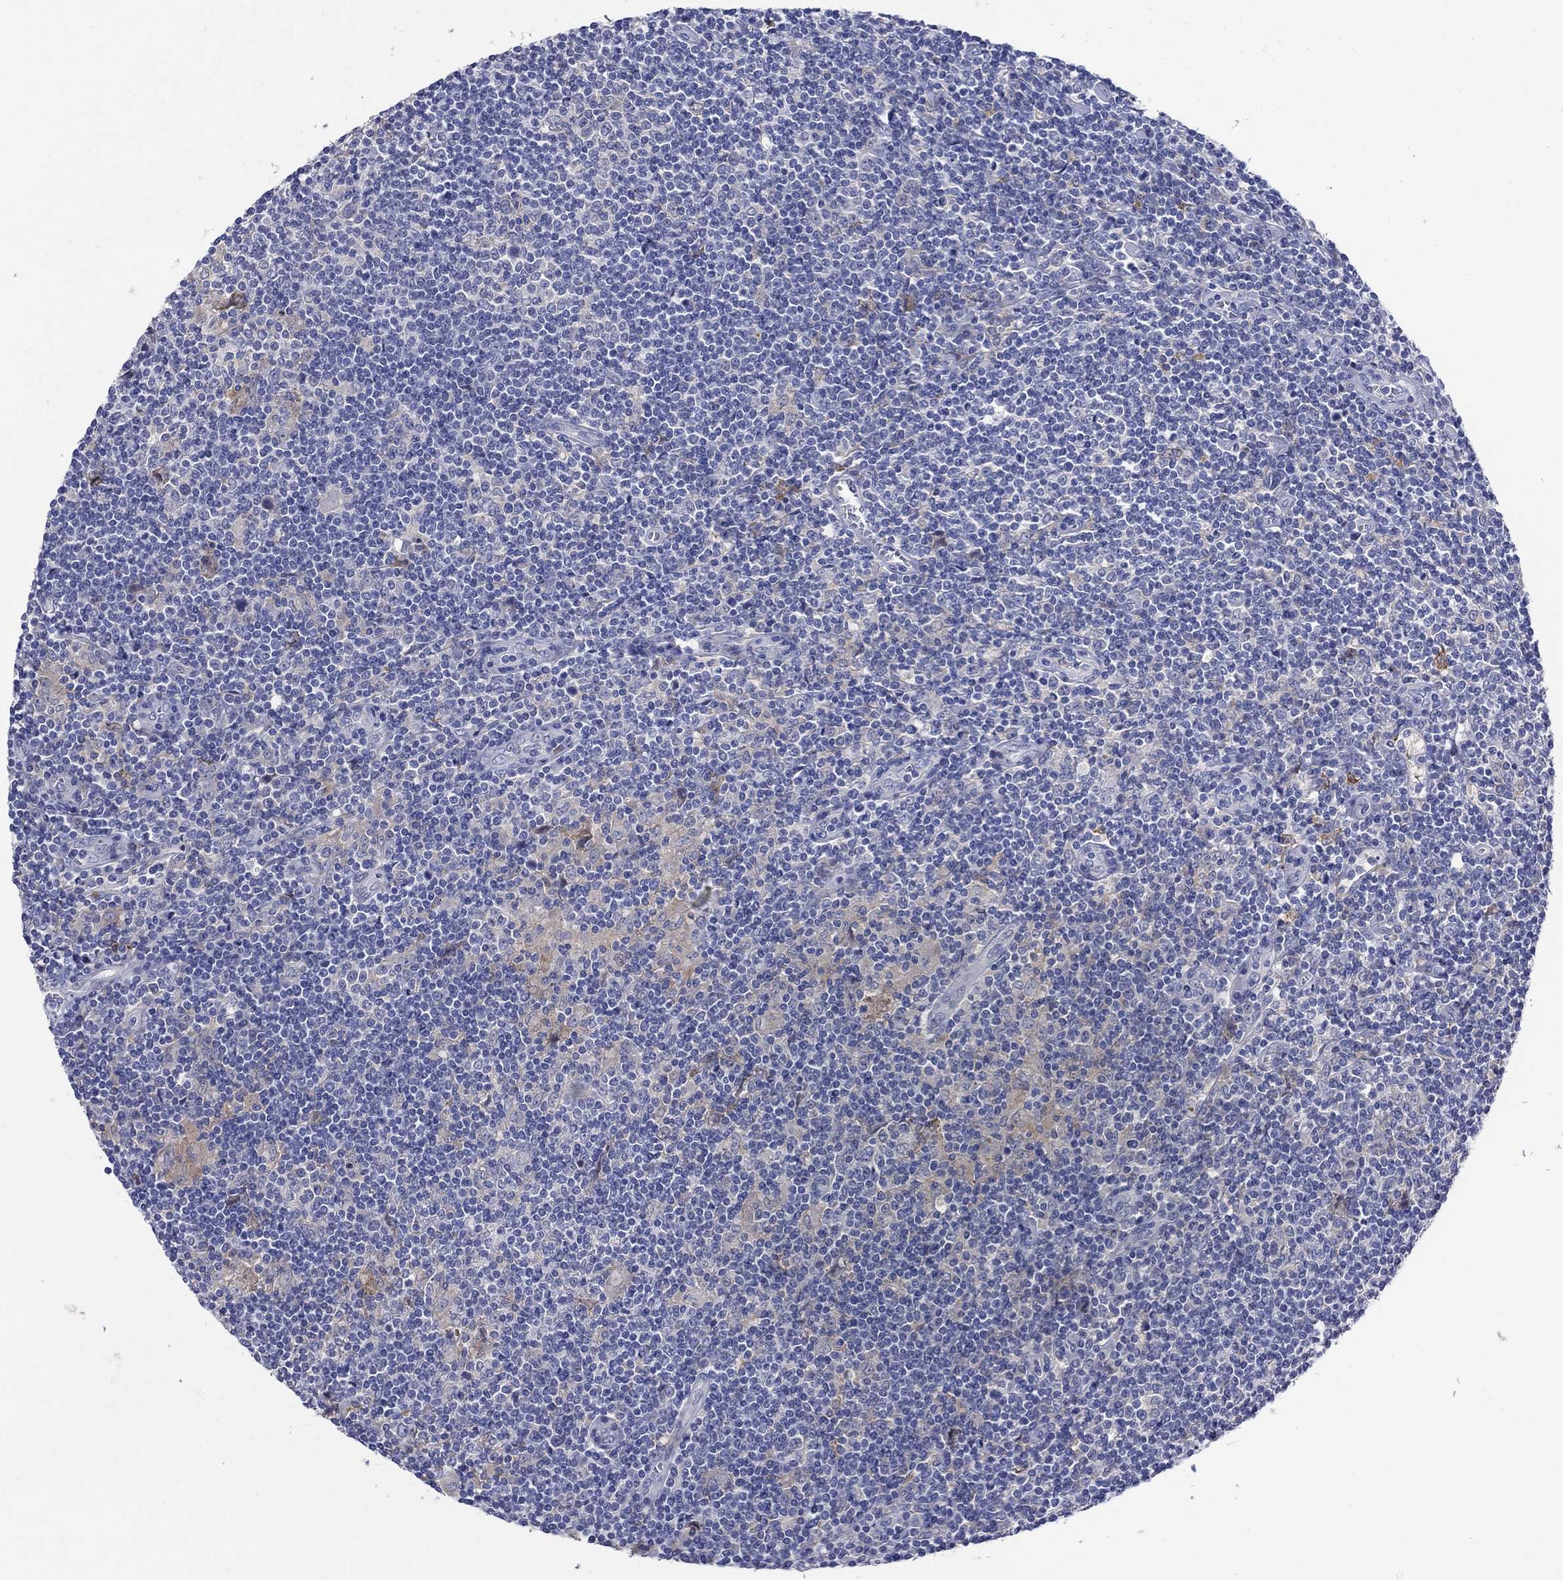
{"staining": {"intensity": "negative", "quantity": "none", "location": "none"}, "tissue": "lymphoma", "cell_type": "Tumor cells", "image_type": "cancer", "snomed": [{"axis": "morphology", "description": "Hodgkin's disease, NOS"}, {"axis": "topography", "description": "Lymph node"}], "caption": "High power microscopy photomicrograph of an IHC histopathology image of Hodgkin's disease, revealing no significant staining in tumor cells.", "gene": "HDC", "patient": {"sex": "male", "age": 40}}